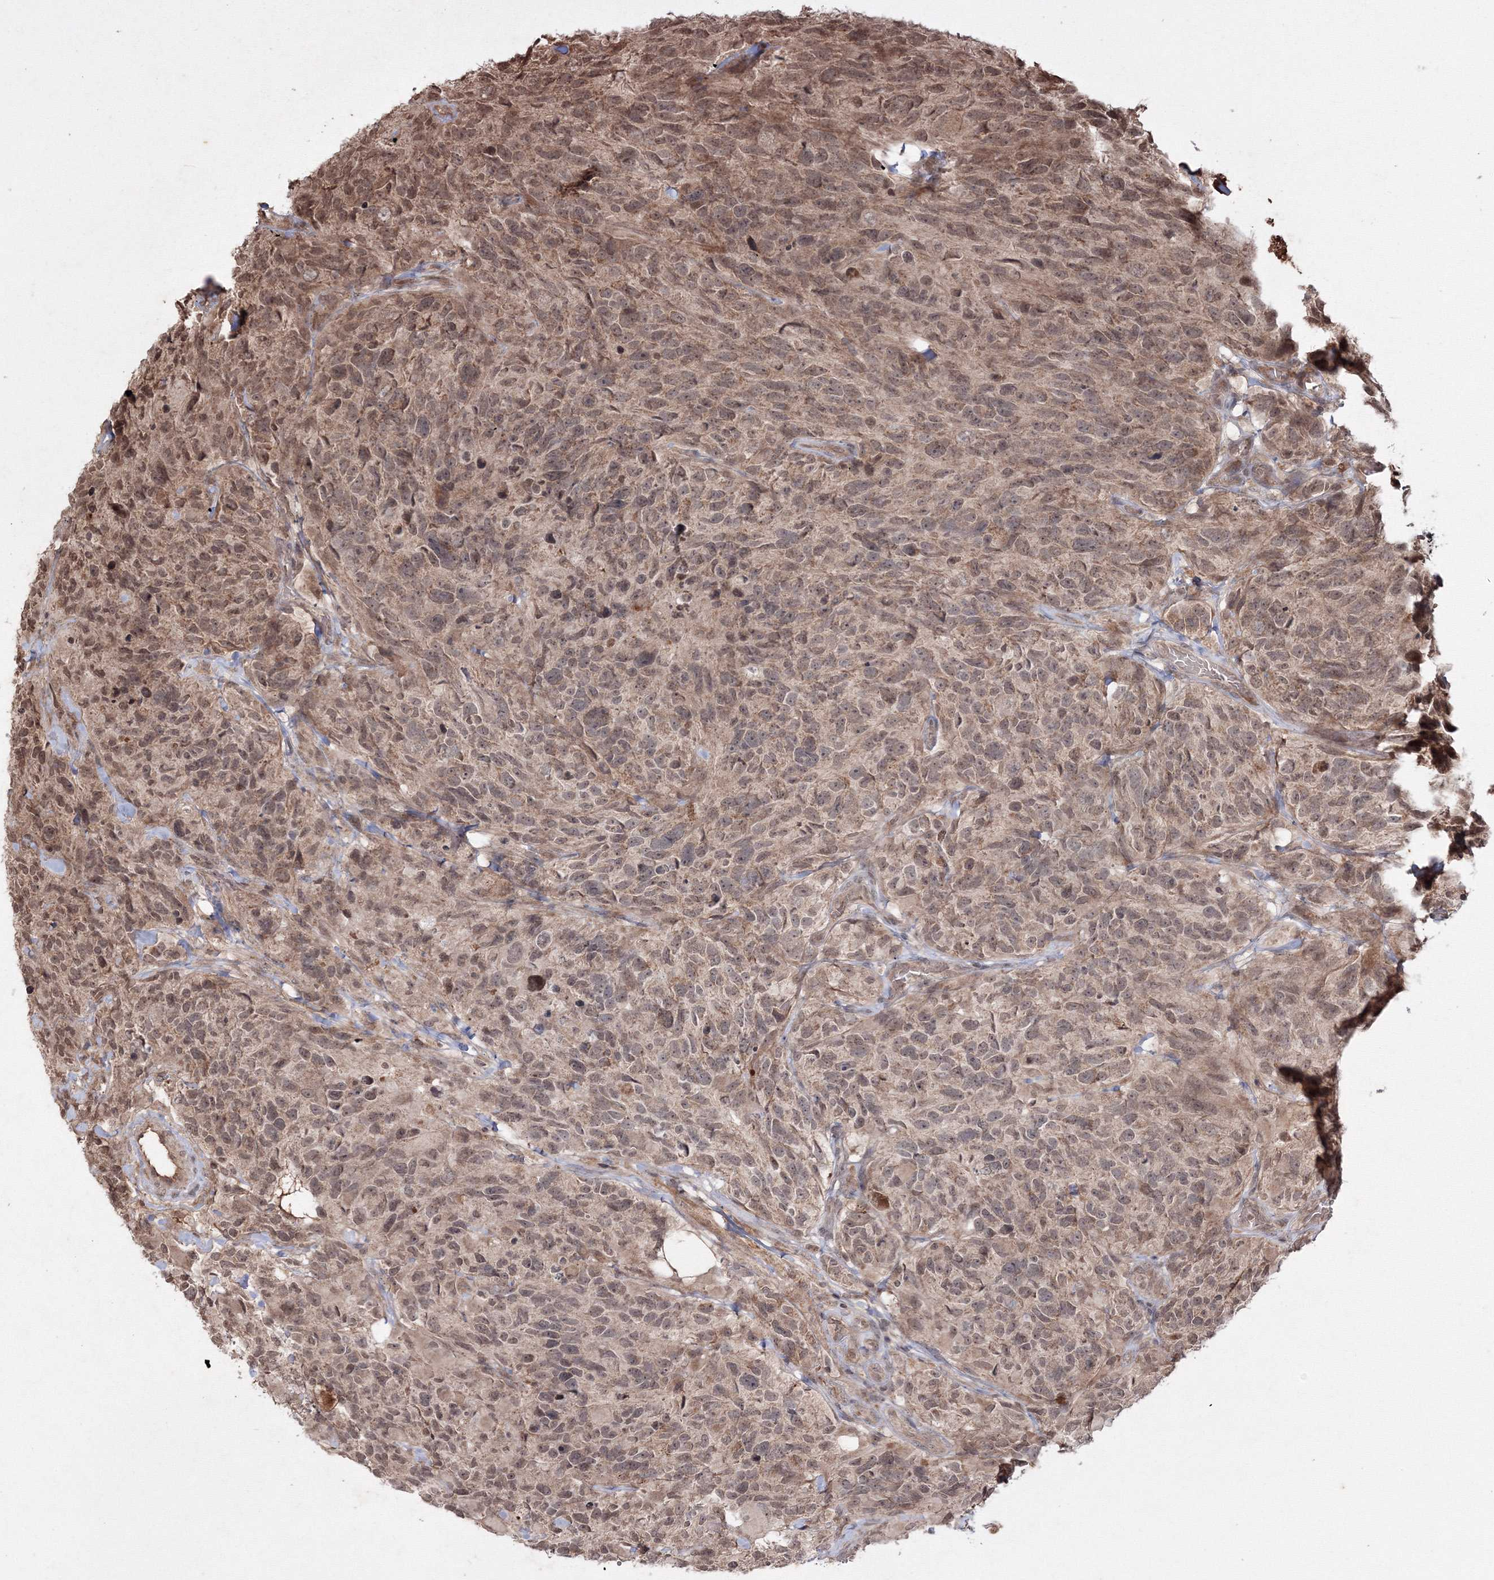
{"staining": {"intensity": "moderate", "quantity": ">75%", "location": "cytoplasmic/membranous,nuclear"}, "tissue": "glioma", "cell_type": "Tumor cells", "image_type": "cancer", "snomed": [{"axis": "morphology", "description": "Glioma, malignant, High grade"}, {"axis": "topography", "description": "Brain"}], "caption": "The photomicrograph shows staining of malignant glioma (high-grade), revealing moderate cytoplasmic/membranous and nuclear protein staining (brown color) within tumor cells. (DAB = brown stain, brightfield microscopy at high magnification).", "gene": "PEX13", "patient": {"sex": "male", "age": 69}}